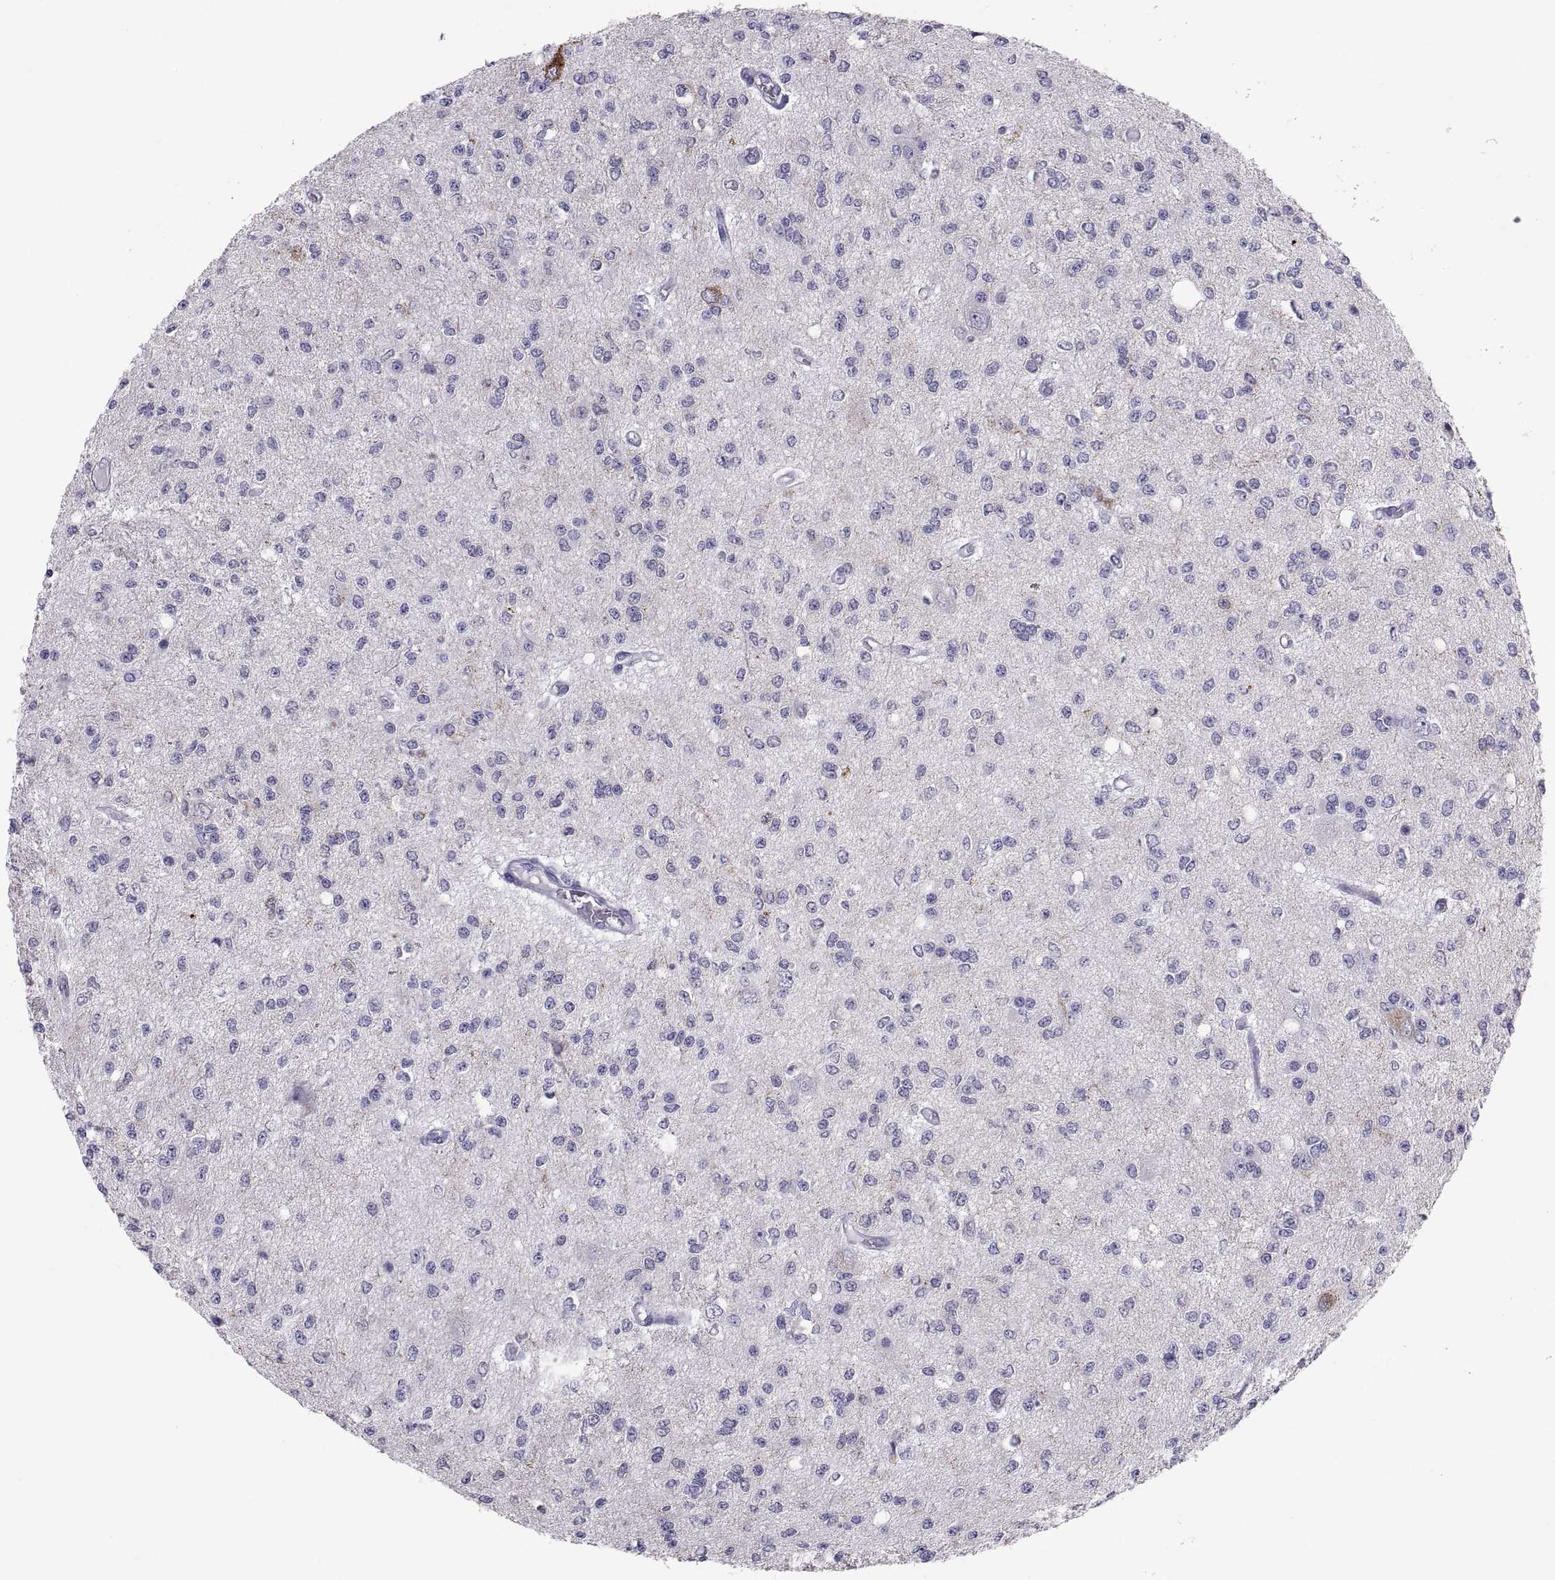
{"staining": {"intensity": "negative", "quantity": "none", "location": "none"}, "tissue": "glioma", "cell_type": "Tumor cells", "image_type": "cancer", "snomed": [{"axis": "morphology", "description": "Glioma, malignant, Low grade"}, {"axis": "topography", "description": "Brain"}], "caption": "This is a photomicrograph of IHC staining of glioma, which shows no expression in tumor cells.", "gene": "DEFB129", "patient": {"sex": "male", "age": 67}}